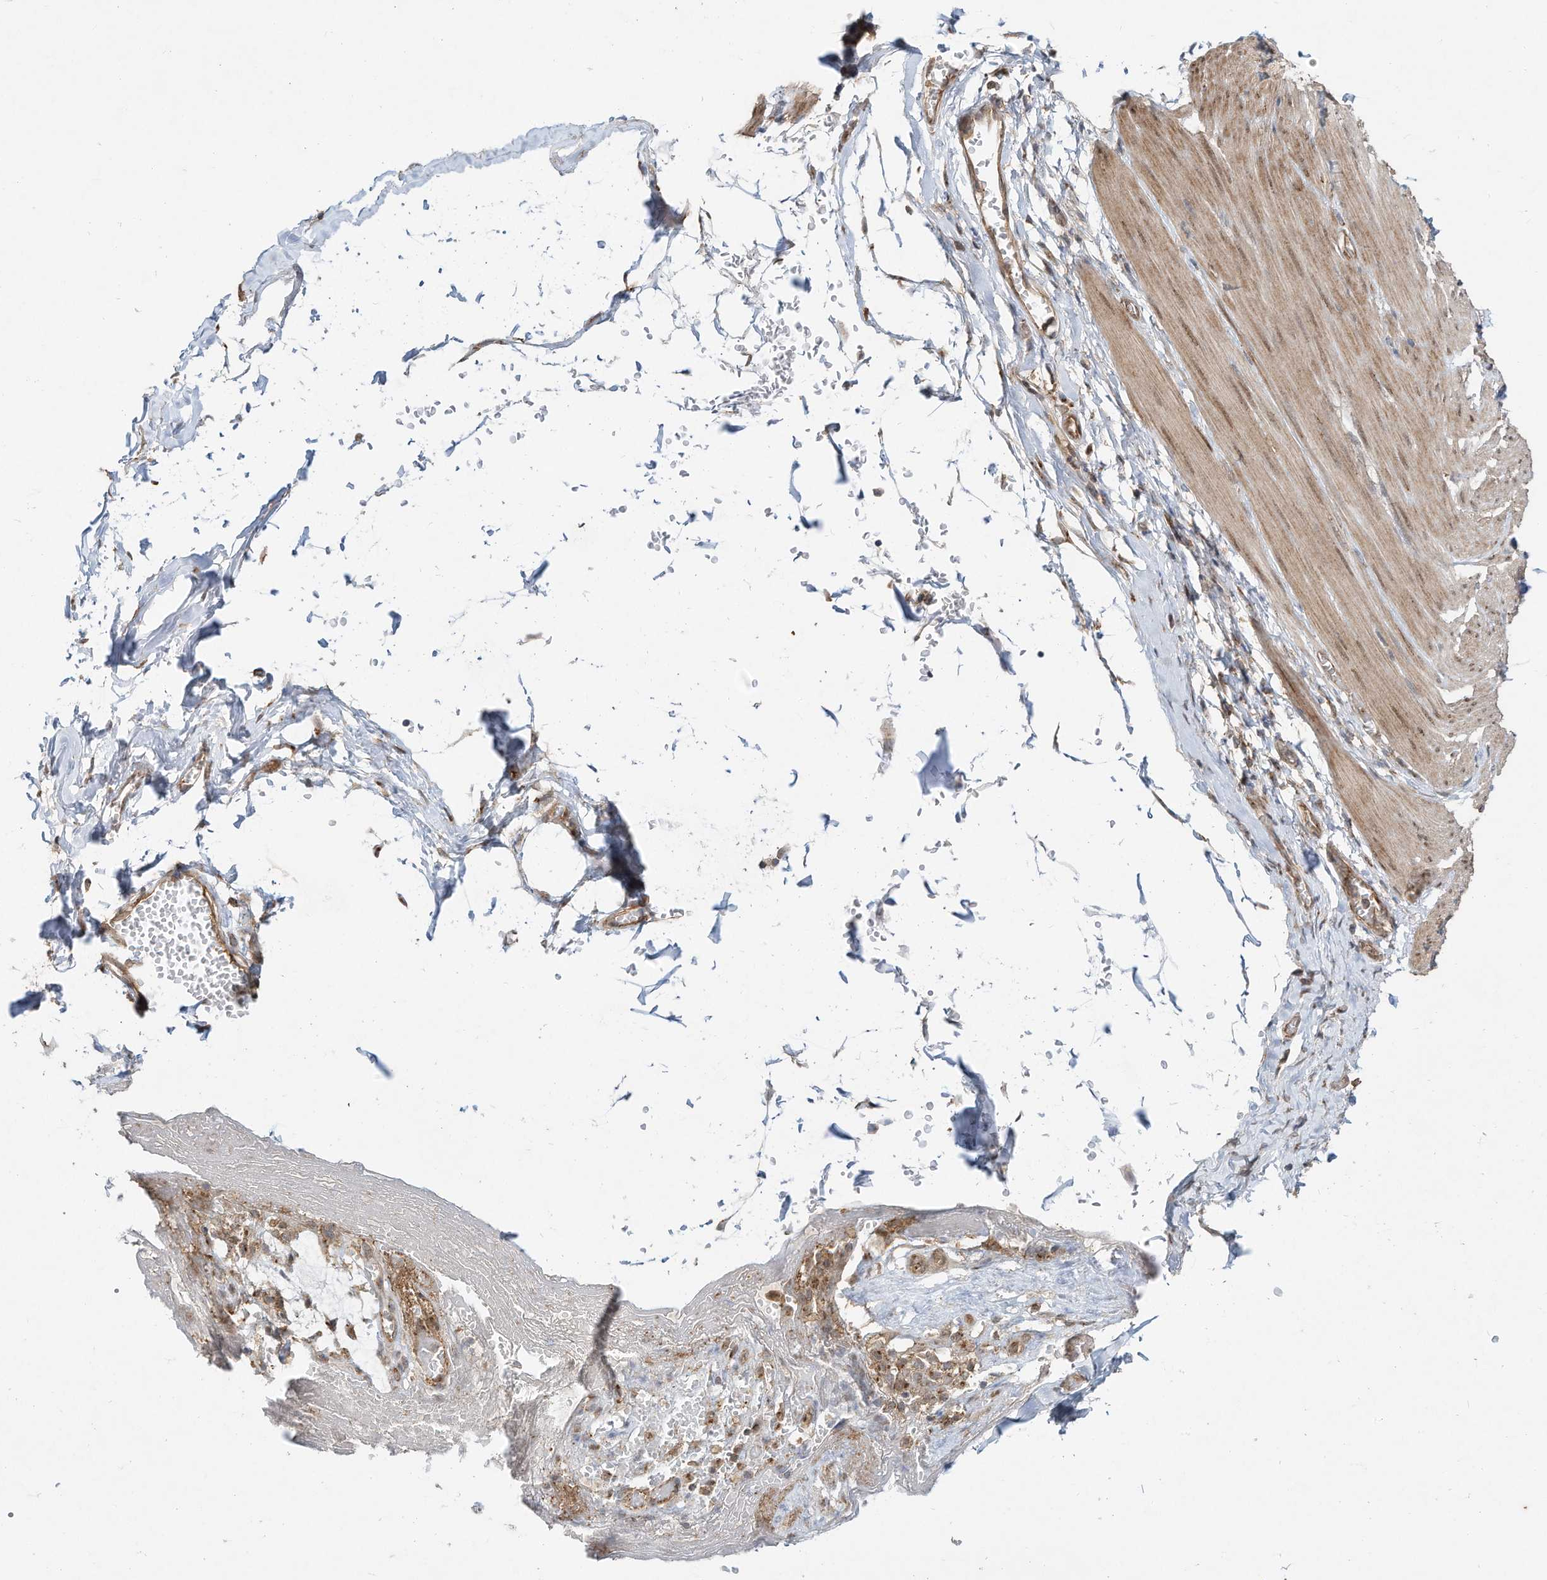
{"staining": {"intensity": "moderate", "quantity": ">75%", "location": "cytoplasmic/membranous,nuclear"}, "tissue": "smooth muscle", "cell_type": "Smooth muscle cells", "image_type": "normal", "snomed": [{"axis": "morphology", "description": "Normal tissue, NOS"}, {"axis": "morphology", "description": "Adenocarcinoma, NOS"}, {"axis": "topography", "description": "Colon"}, {"axis": "topography", "description": "Peripheral nerve tissue"}], "caption": "Smooth muscle stained with DAB (3,3'-diaminobenzidine) IHC exhibits medium levels of moderate cytoplasmic/membranous,nuclear expression in approximately >75% of smooth muscle cells. (Brightfield microscopy of DAB IHC at high magnification).", "gene": "CUX1", "patient": {"sex": "male", "age": 14}}